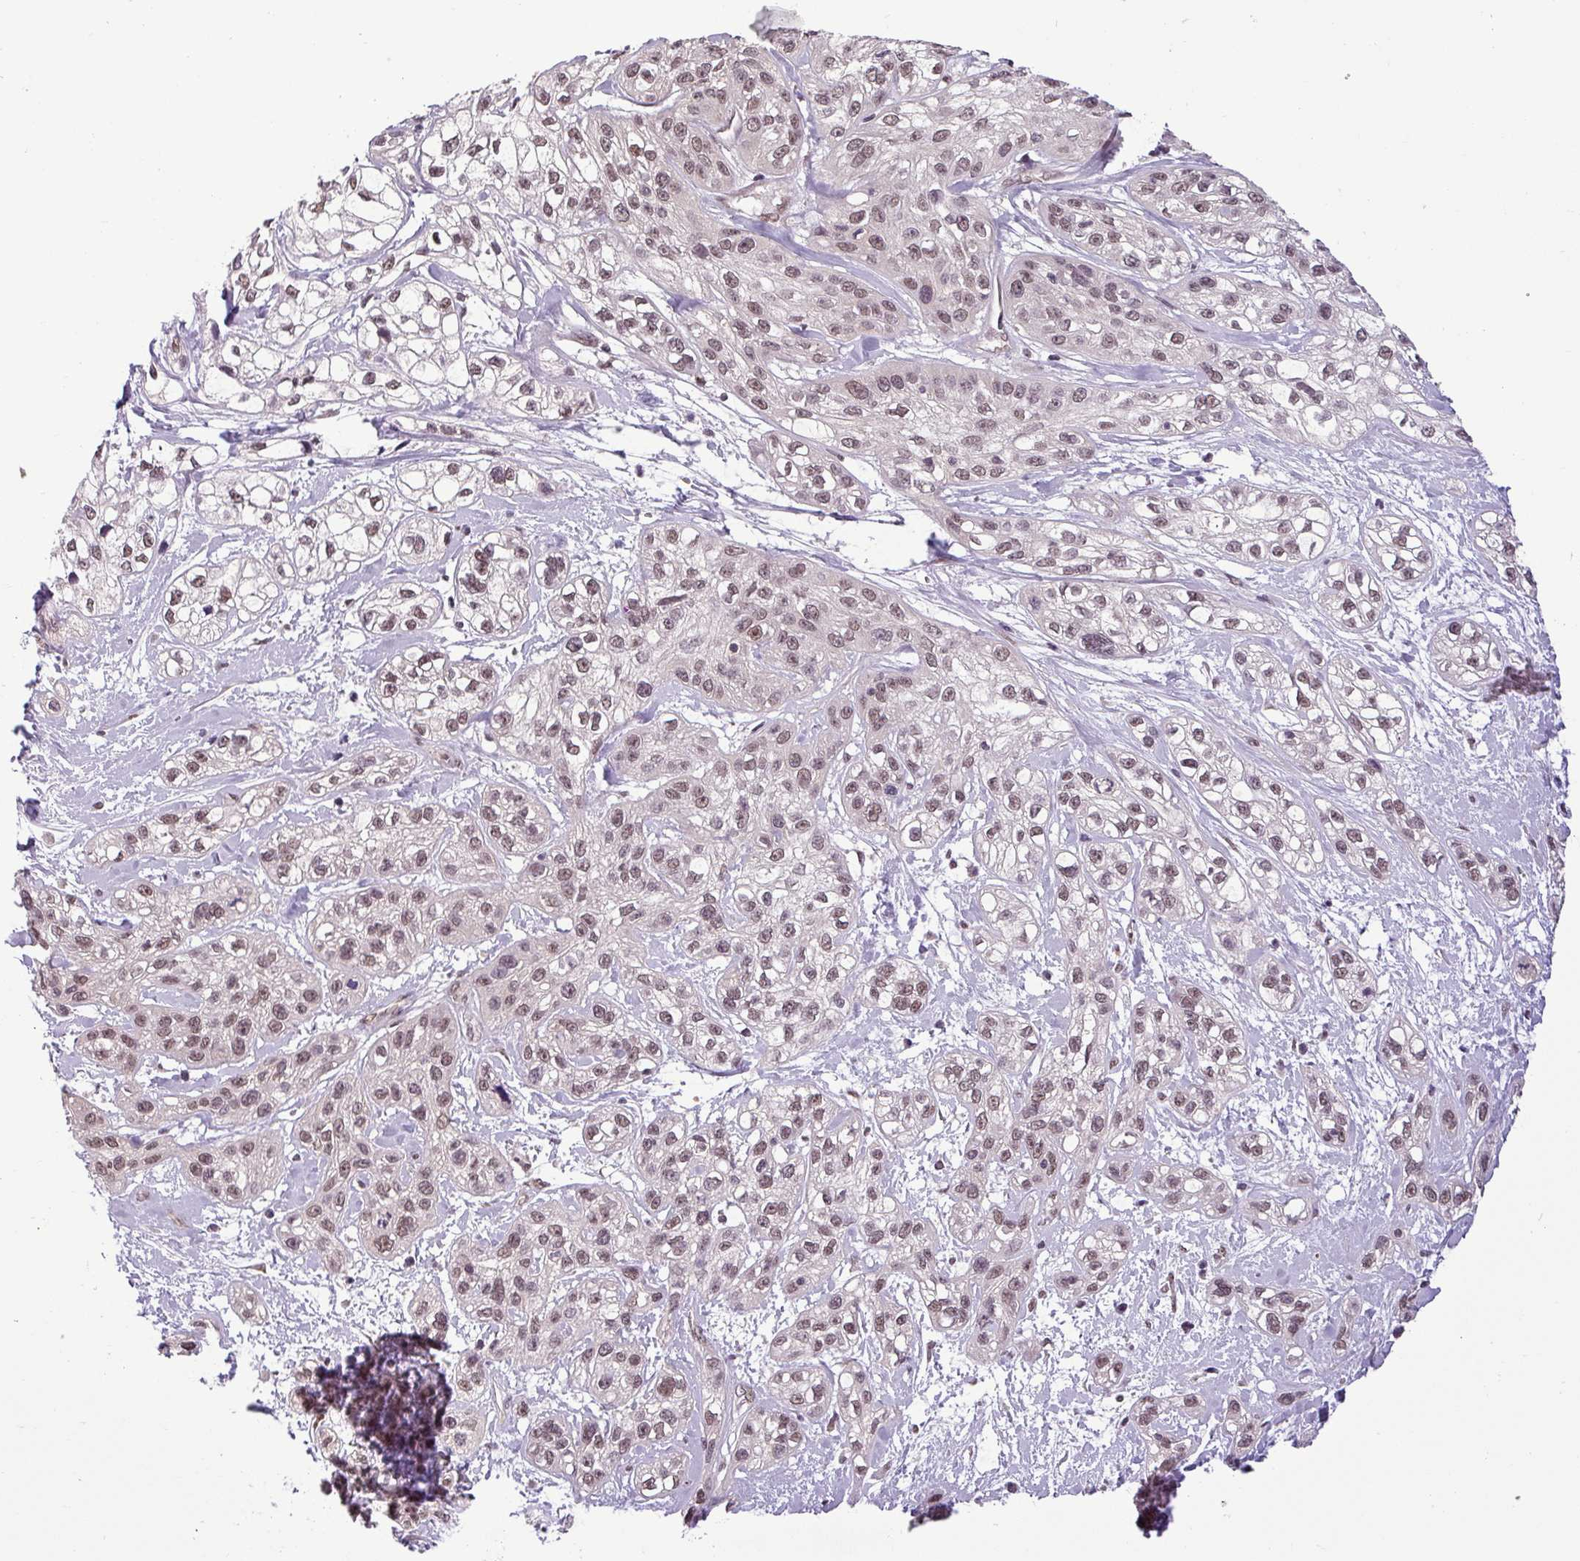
{"staining": {"intensity": "moderate", "quantity": ">75%", "location": "nuclear"}, "tissue": "skin cancer", "cell_type": "Tumor cells", "image_type": "cancer", "snomed": [{"axis": "morphology", "description": "Squamous cell carcinoma, NOS"}, {"axis": "topography", "description": "Skin"}], "caption": "The immunohistochemical stain highlights moderate nuclear positivity in tumor cells of skin cancer (squamous cell carcinoma) tissue.", "gene": "MFHAS1", "patient": {"sex": "male", "age": 82}}